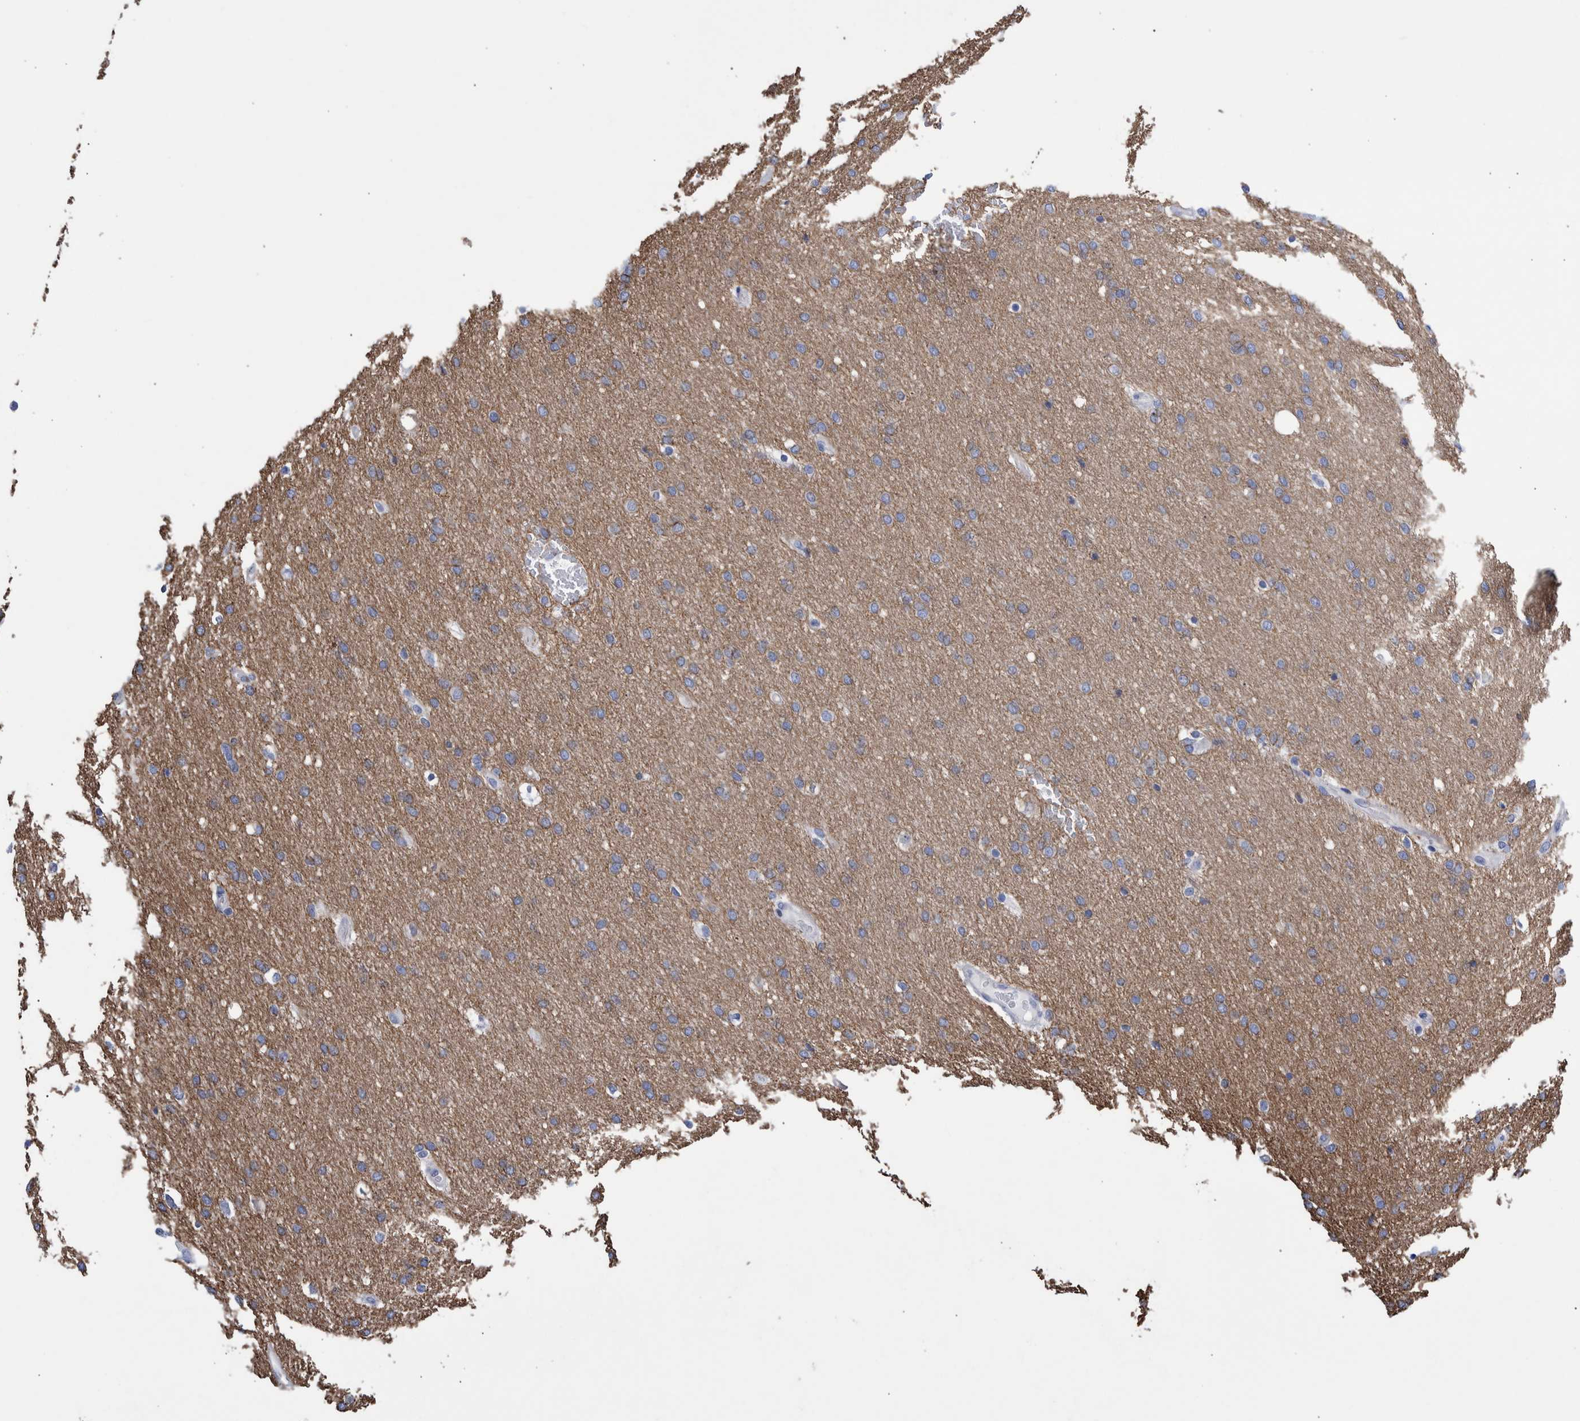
{"staining": {"intensity": "weak", "quantity": ">75%", "location": "cytoplasmic/membranous"}, "tissue": "glioma", "cell_type": "Tumor cells", "image_type": "cancer", "snomed": [{"axis": "morphology", "description": "Glioma, malignant, Low grade"}, {"axis": "topography", "description": "Brain"}], "caption": "This image demonstrates immunohistochemistry (IHC) staining of malignant low-grade glioma, with low weak cytoplasmic/membranous expression in about >75% of tumor cells.", "gene": "PPP3CC", "patient": {"sex": "female", "age": 37}}